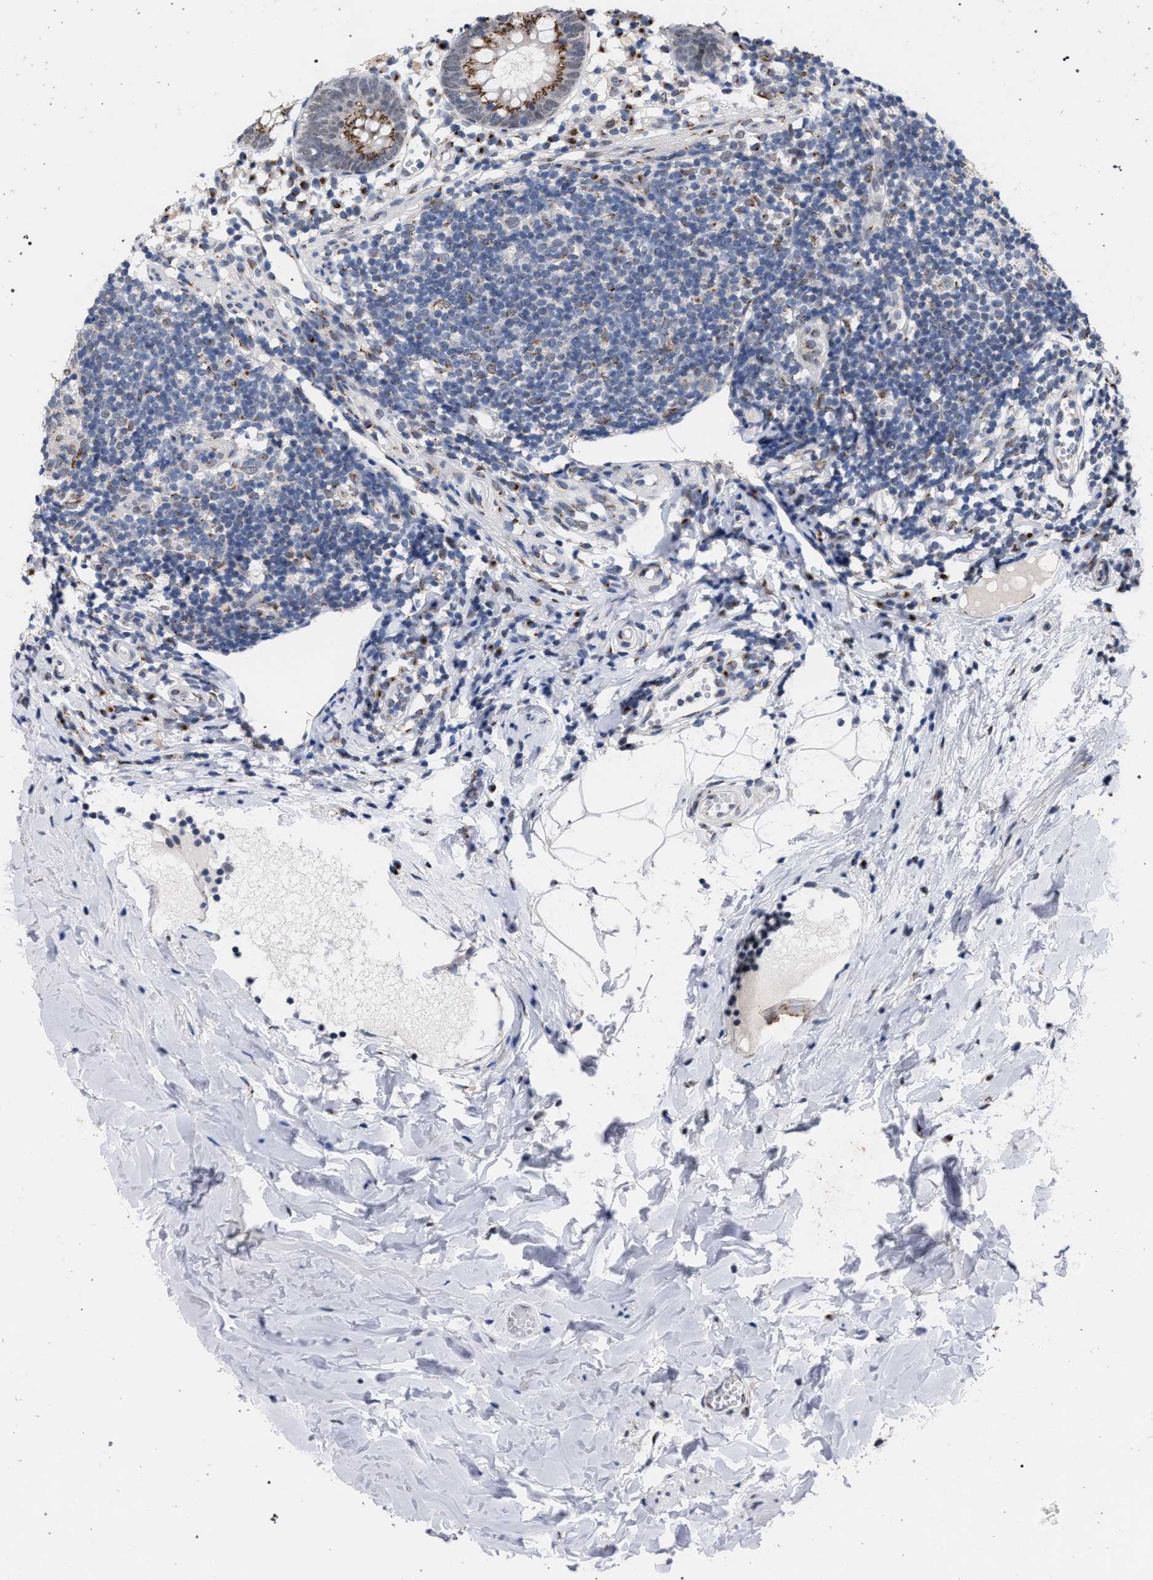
{"staining": {"intensity": "moderate", "quantity": ">75%", "location": "cytoplasmic/membranous"}, "tissue": "appendix", "cell_type": "Glandular cells", "image_type": "normal", "snomed": [{"axis": "morphology", "description": "Normal tissue, NOS"}, {"axis": "topography", "description": "Appendix"}], "caption": "Protein expression analysis of benign appendix shows moderate cytoplasmic/membranous staining in about >75% of glandular cells.", "gene": "GOLGA2", "patient": {"sex": "female", "age": 20}}